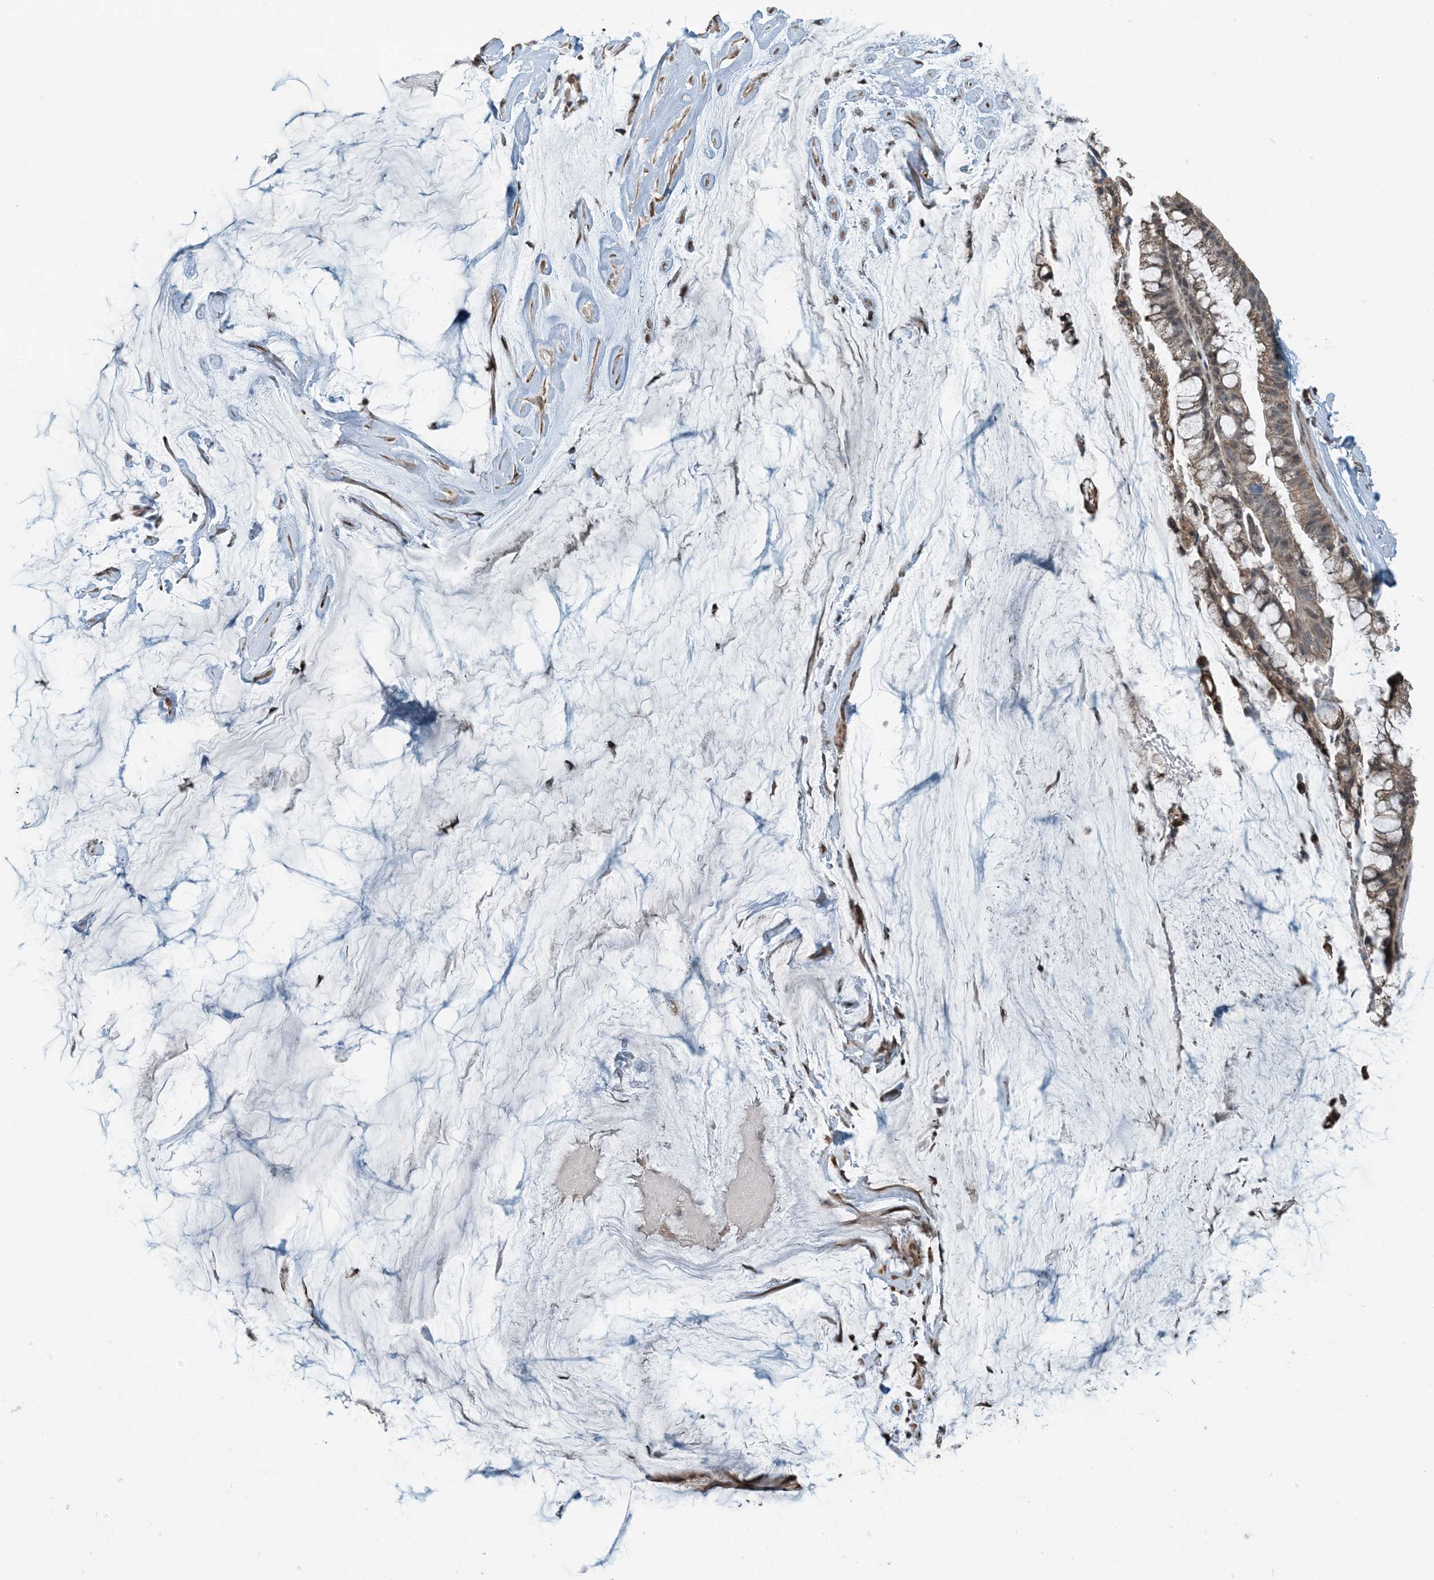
{"staining": {"intensity": "weak", "quantity": "25%-75%", "location": "cytoplasmic/membranous"}, "tissue": "ovarian cancer", "cell_type": "Tumor cells", "image_type": "cancer", "snomed": [{"axis": "morphology", "description": "Cystadenocarcinoma, mucinous, NOS"}, {"axis": "topography", "description": "Ovary"}], "caption": "A photomicrograph of ovarian cancer stained for a protein displays weak cytoplasmic/membranous brown staining in tumor cells.", "gene": "PILRB", "patient": {"sex": "female", "age": 39}}